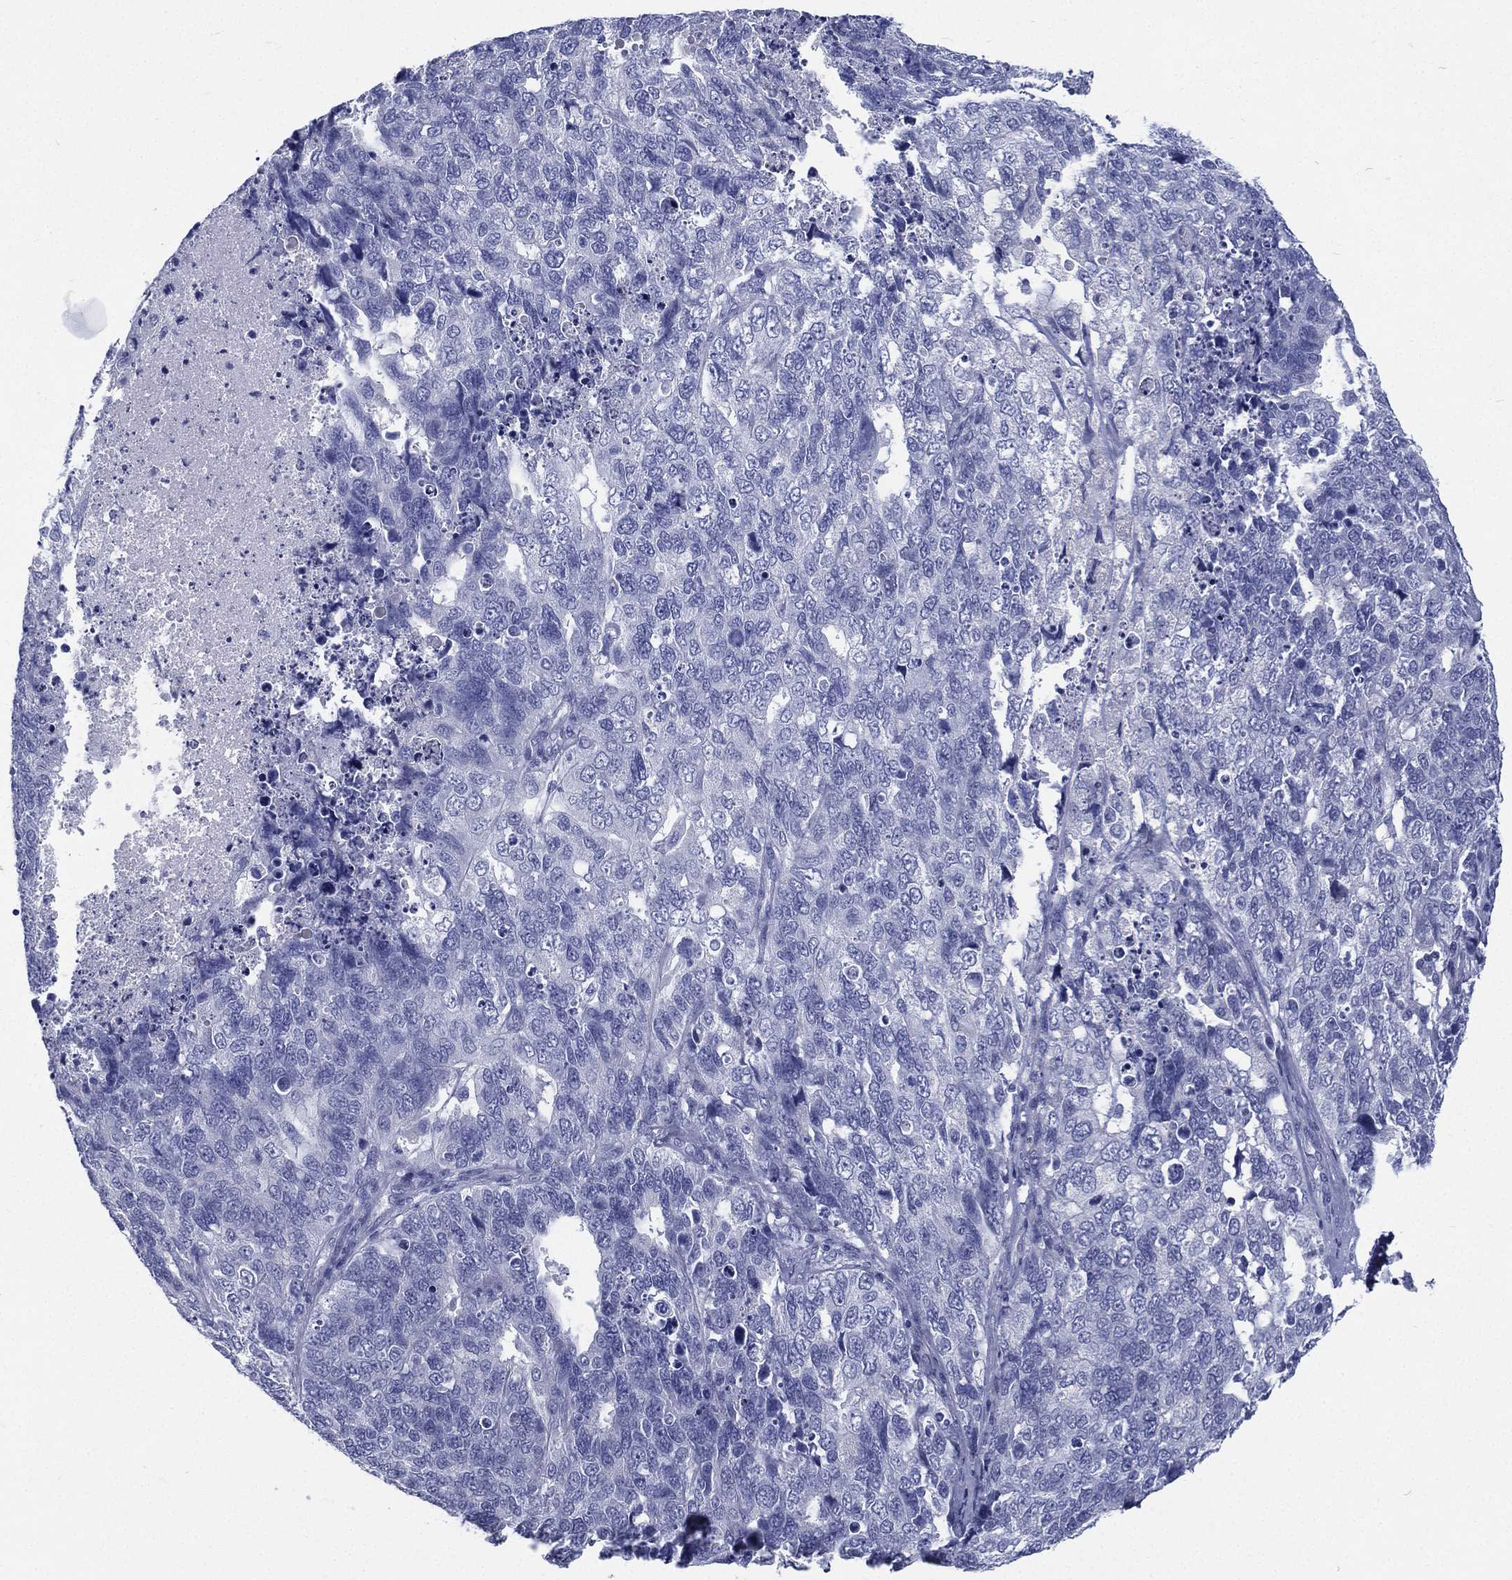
{"staining": {"intensity": "negative", "quantity": "none", "location": "none"}, "tissue": "cervical cancer", "cell_type": "Tumor cells", "image_type": "cancer", "snomed": [{"axis": "morphology", "description": "Squamous cell carcinoma, NOS"}, {"axis": "topography", "description": "Cervix"}], "caption": "The immunohistochemistry (IHC) micrograph has no significant staining in tumor cells of cervical cancer tissue.", "gene": "RSPH4A", "patient": {"sex": "female", "age": 63}}